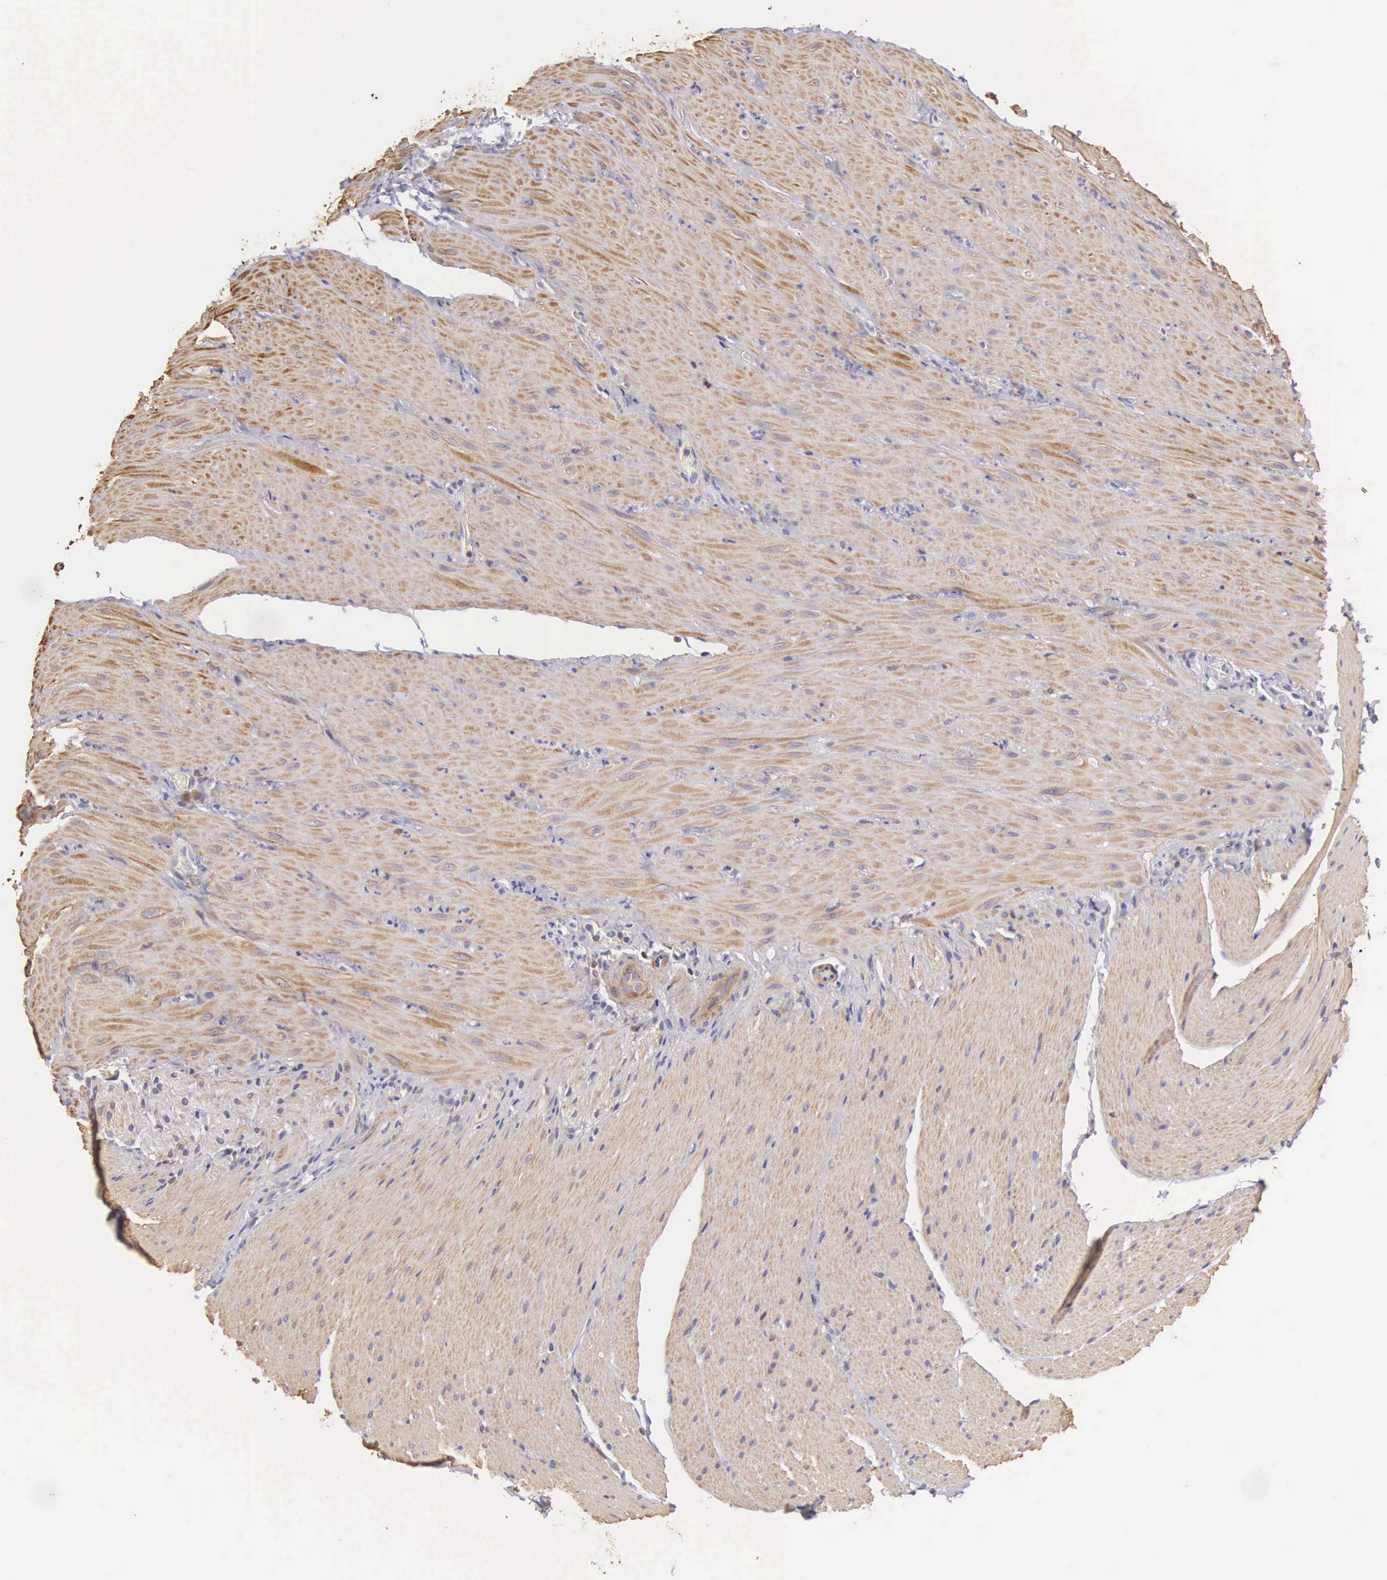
{"staining": {"intensity": "weak", "quantity": "25%-75%", "location": "cytoplasmic/membranous"}, "tissue": "smooth muscle", "cell_type": "Smooth muscle cells", "image_type": "normal", "snomed": [{"axis": "morphology", "description": "Normal tissue, NOS"}, {"axis": "topography", "description": "Duodenum"}], "caption": "An IHC photomicrograph of normal tissue is shown. Protein staining in brown labels weak cytoplasmic/membranous positivity in smooth muscle within smooth muscle cells. The staining is performed using DAB brown chromogen to label protein expression. The nuclei are counter-stained blue using hematoxylin.", "gene": "OSBPL3", "patient": {"sex": "male", "age": 63}}